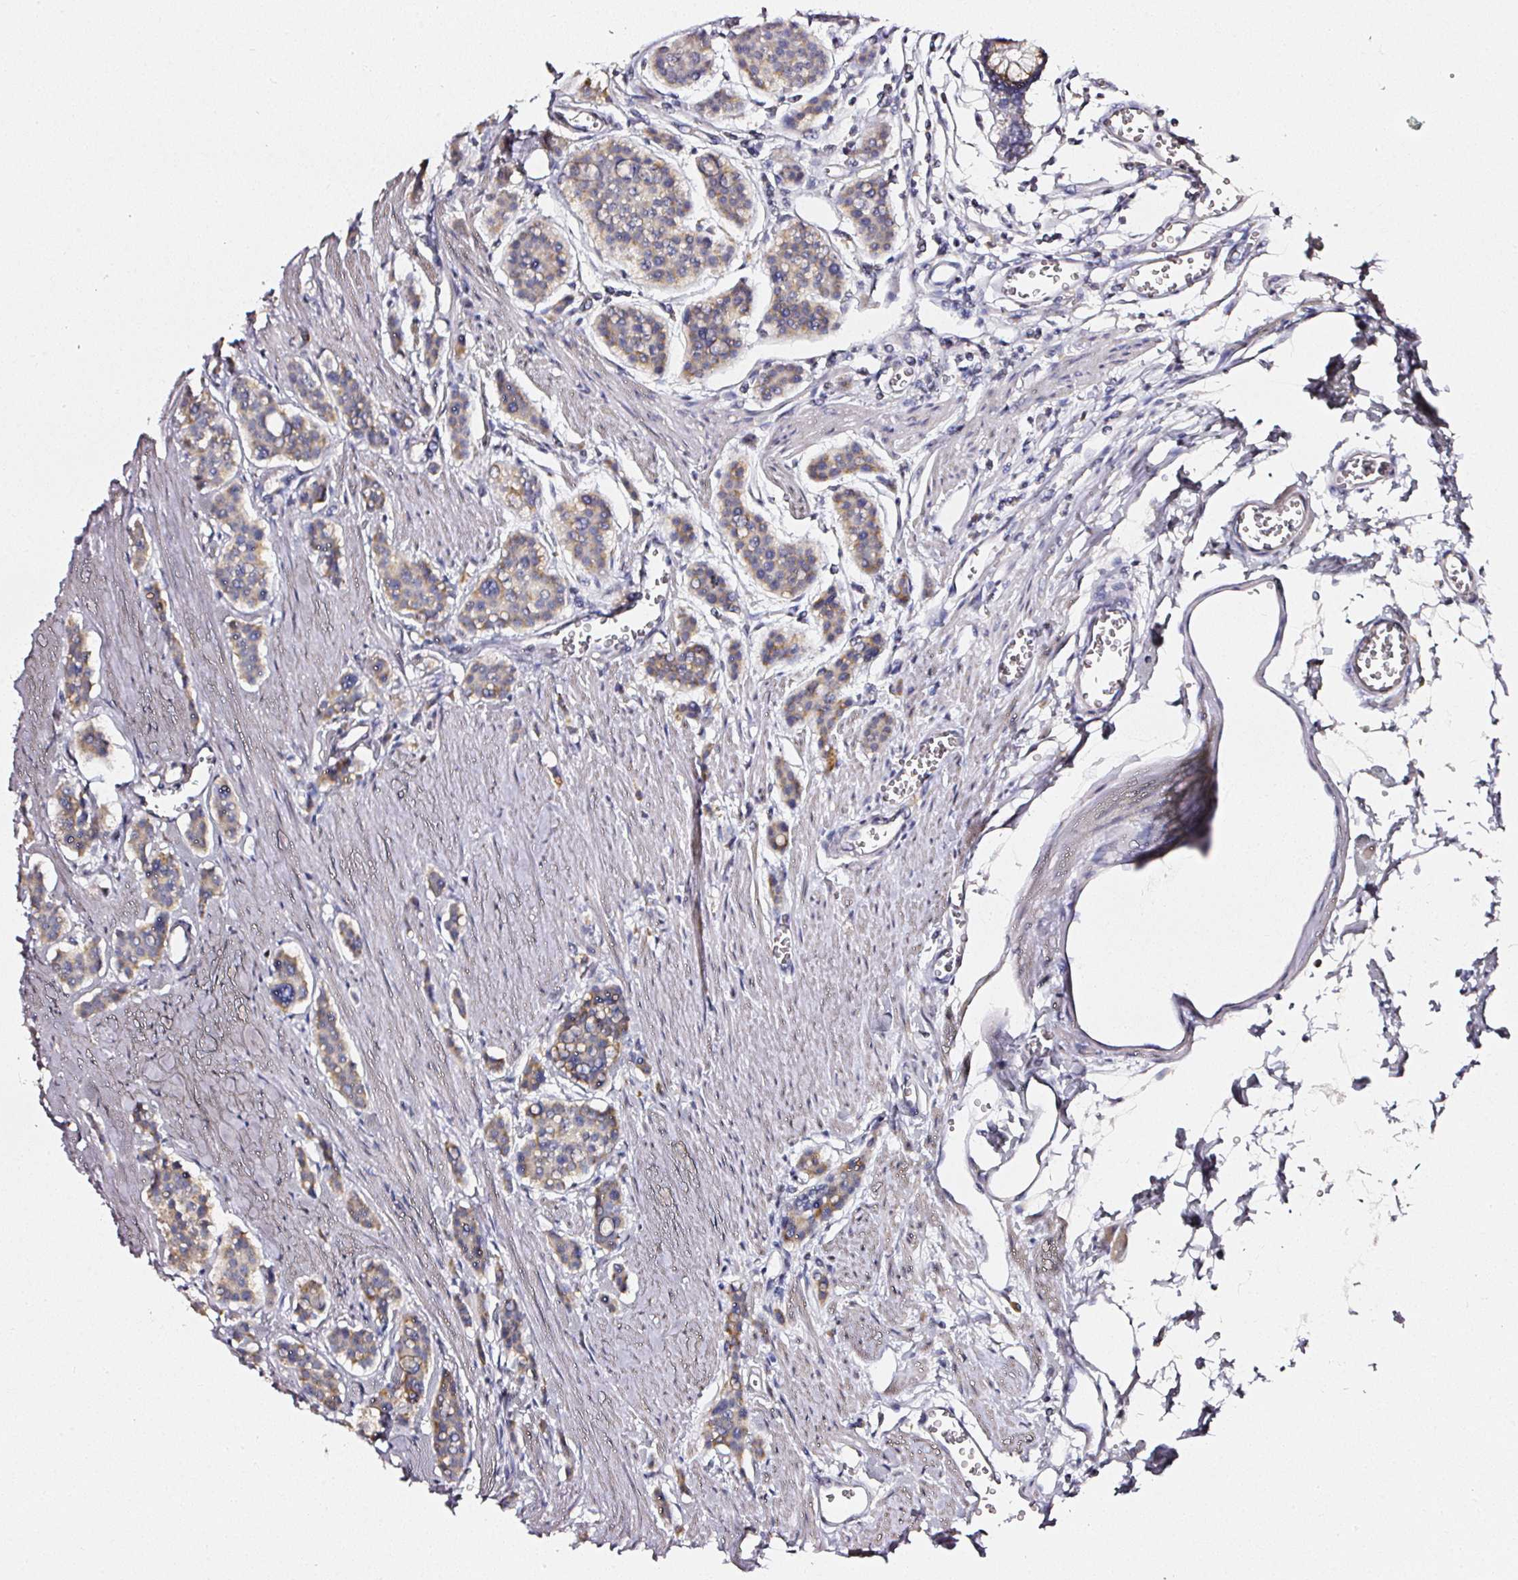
{"staining": {"intensity": "weak", "quantity": "25%-75%", "location": "cytoplasmic/membranous"}, "tissue": "carcinoid", "cell_type": "Tumor cells", "image_type": "cancer", "snomed": [{"axis": "morphology", "description": "Carcinoid, malignant, NOS"}, {"axis": "topography", "description": "Small intestine"}], "caption": "Approximately 25%-75% of tumor cells in human carcinoid (malignant) display weak cytoplasmic/membranous protein positivity as visualized by brown immunohistochemical staining.", "gene": "NTRK1", "patient": {"sex": "male", "age": 60}}